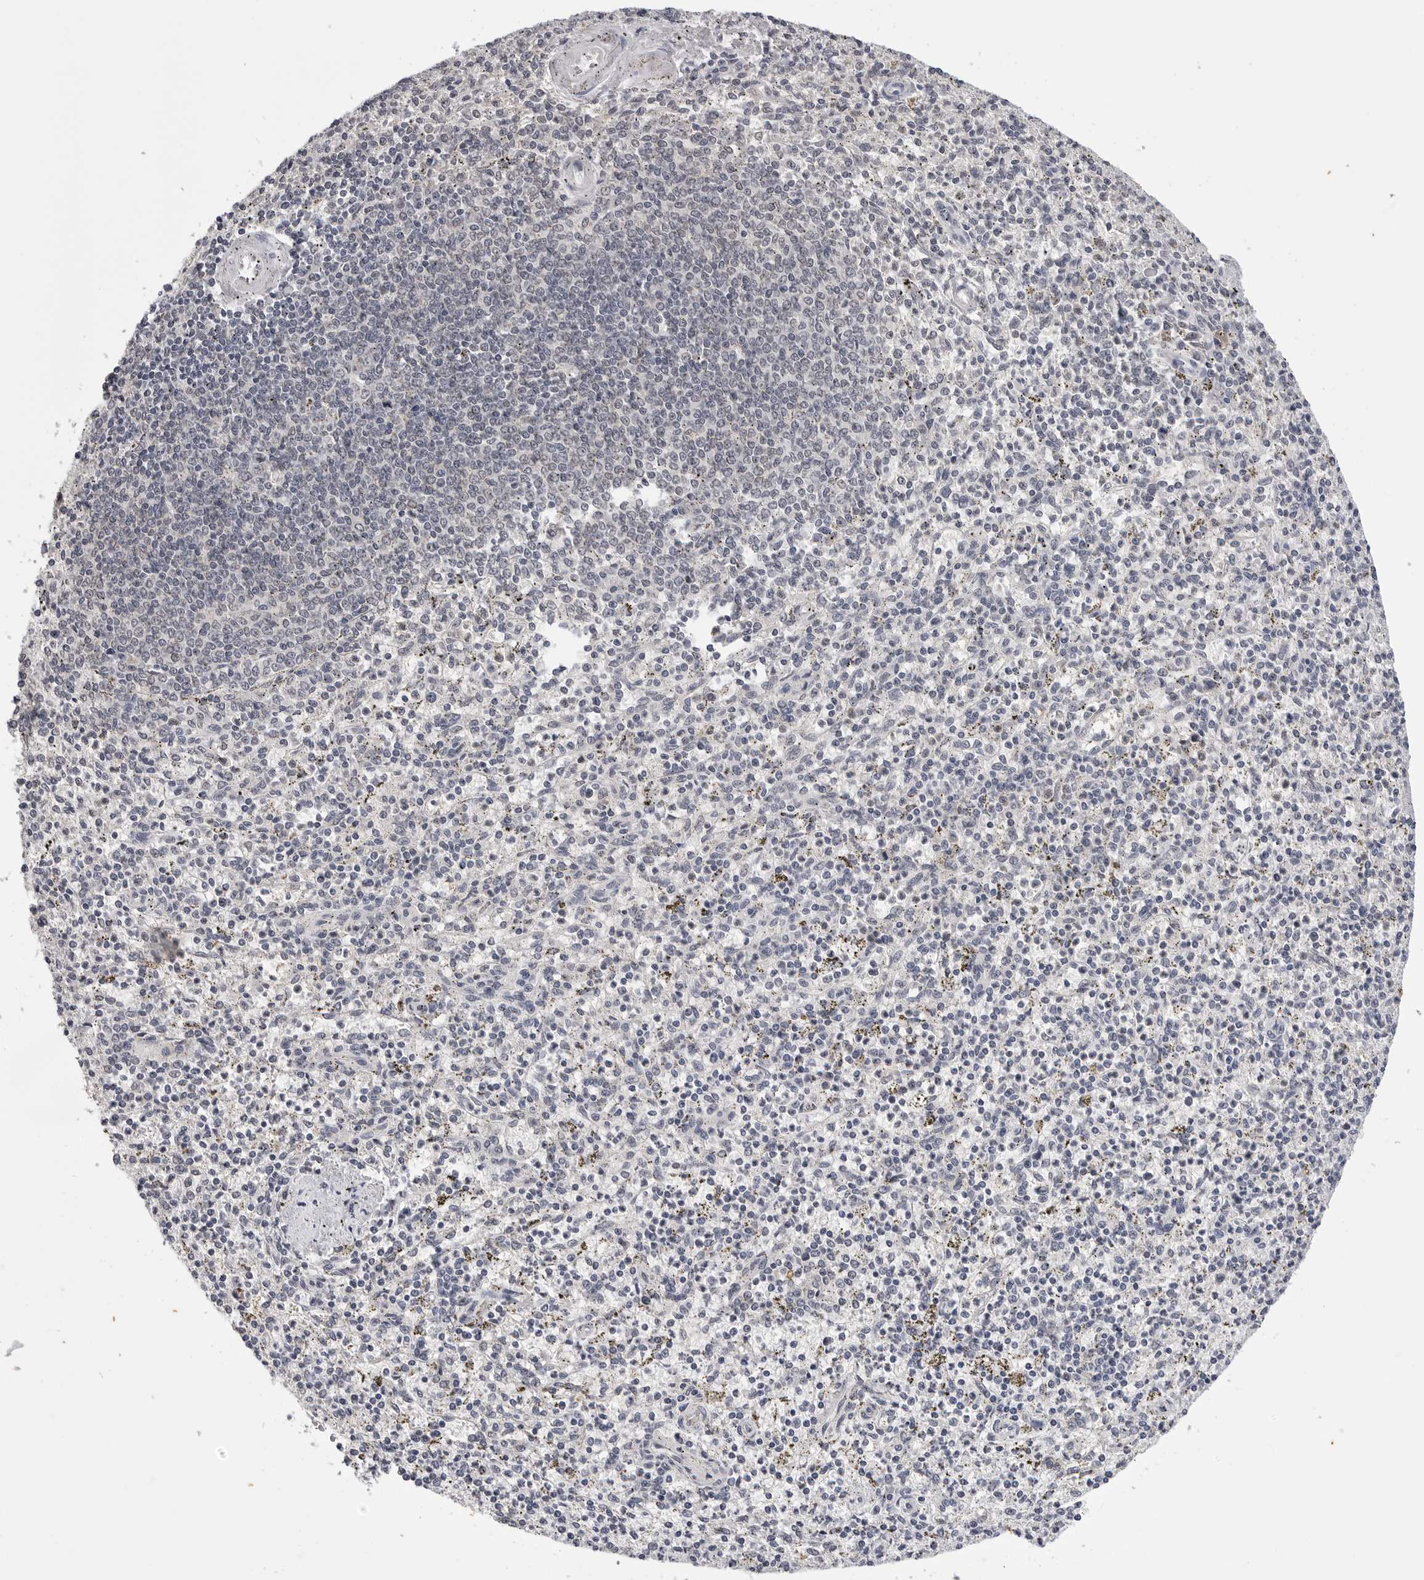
{"staining": {"intensity": "negative", "quantity": "none", "location": "none"}, "tissue": "spleen", "cell_type": "Cells in red pulp", "image_type": "normal", "snomed": [{"axis": "morphology", "description": "Normal tissue, NOS"}, {"axis": "topography", "description": "Spleen"}], "caption": "This photomicrograph is of normal spleen stained with immunohistochemistry to label a protein in brown with the nuclei are counter-stained blue. There is no expression in cells in red pulp.", "gene": "CDK20", "patient": {"sex": "male", "age": 72}}